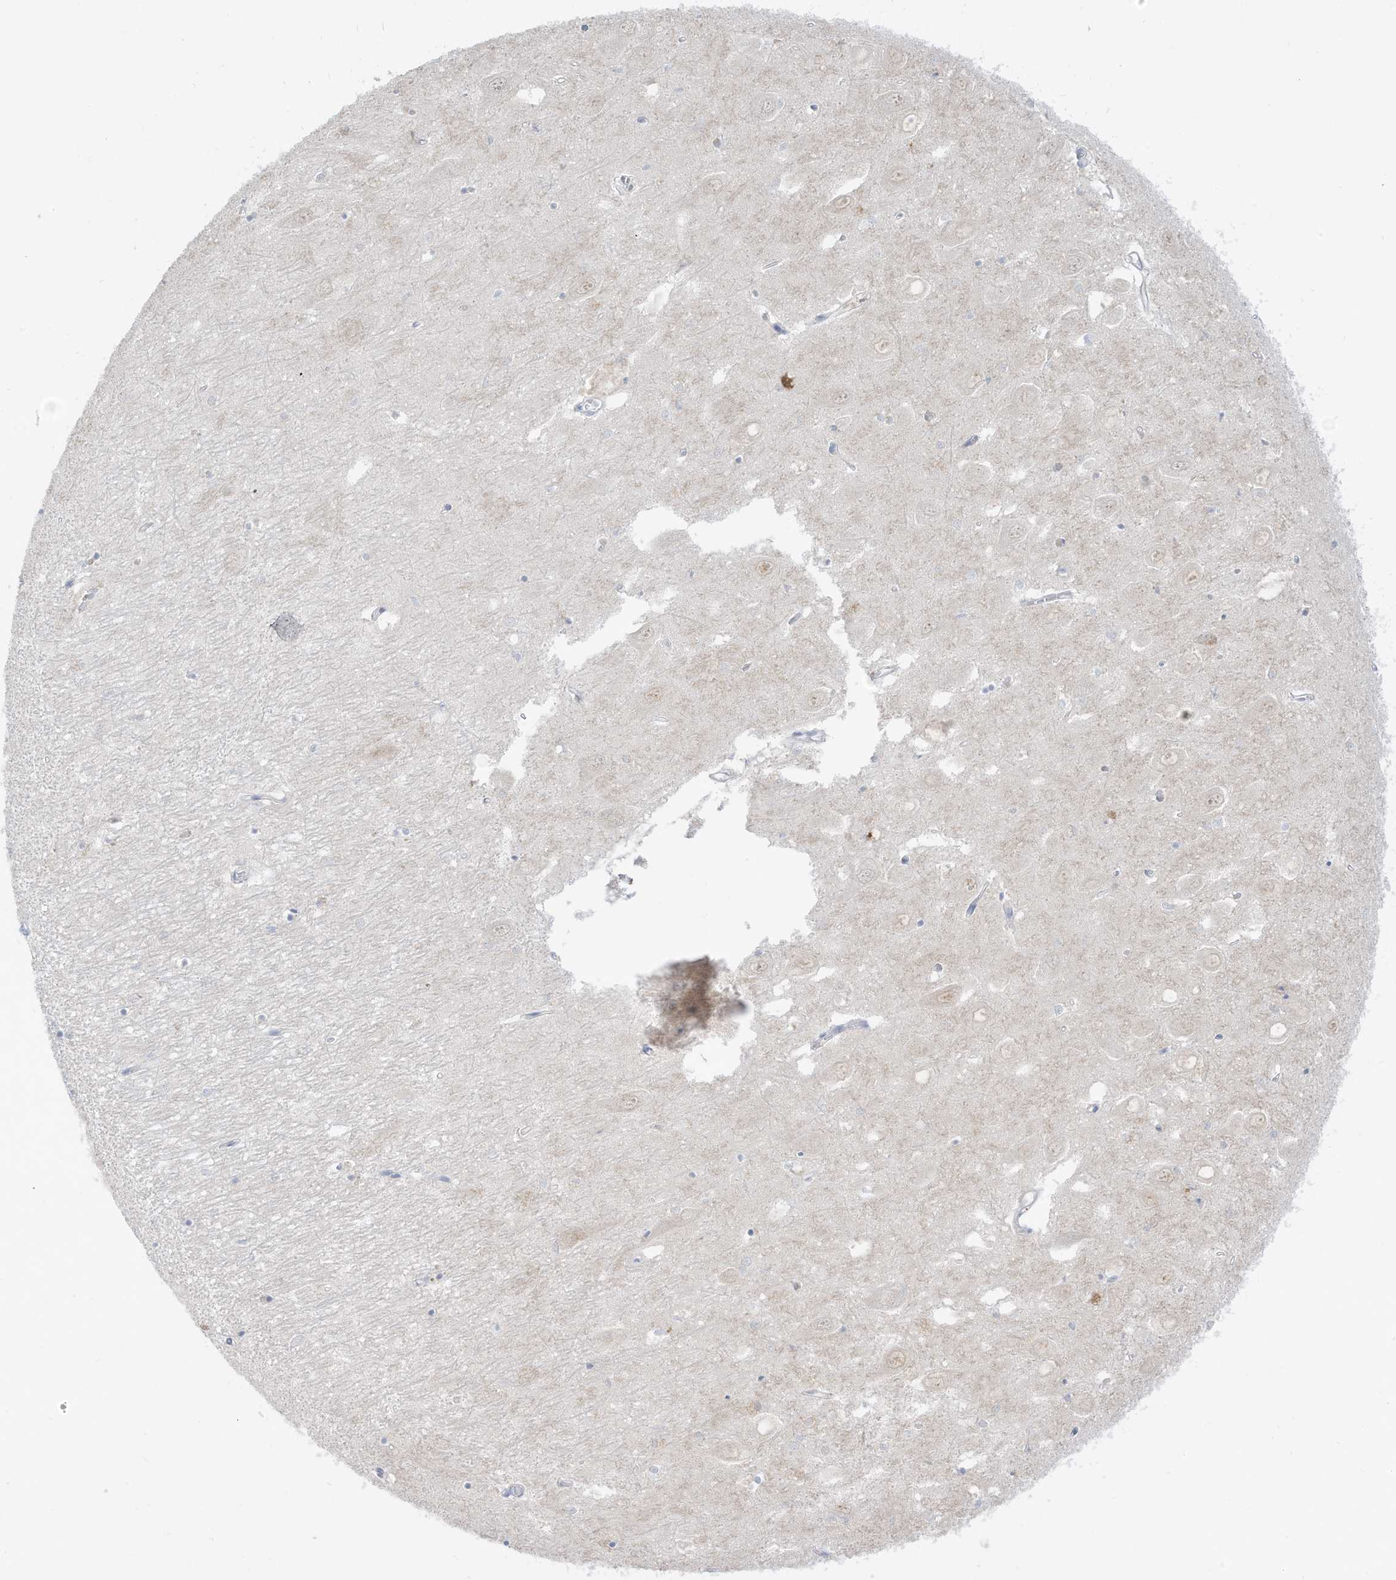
{"staining": {"intensity": "negative", "quantity": "none", "location": "none"}, "tissue": "hippocampus", "cell_type": "Glial cells", "image_type": "normal", "snomed": [{"axis": "morphology", "description": "Normal tissue, NOS"}, {"axis": "topography", "description": "Hippocampus"}], "caption": "Immunohistochemistry (IHC) photomicrograph of normal human hippocampus stained for a protein (brown), which shows no positivity in glial cells. (IHC, brightfield microscopy, high magnification).", "gene": "OGT", "patient": {"sex": "female", "age": 64}}